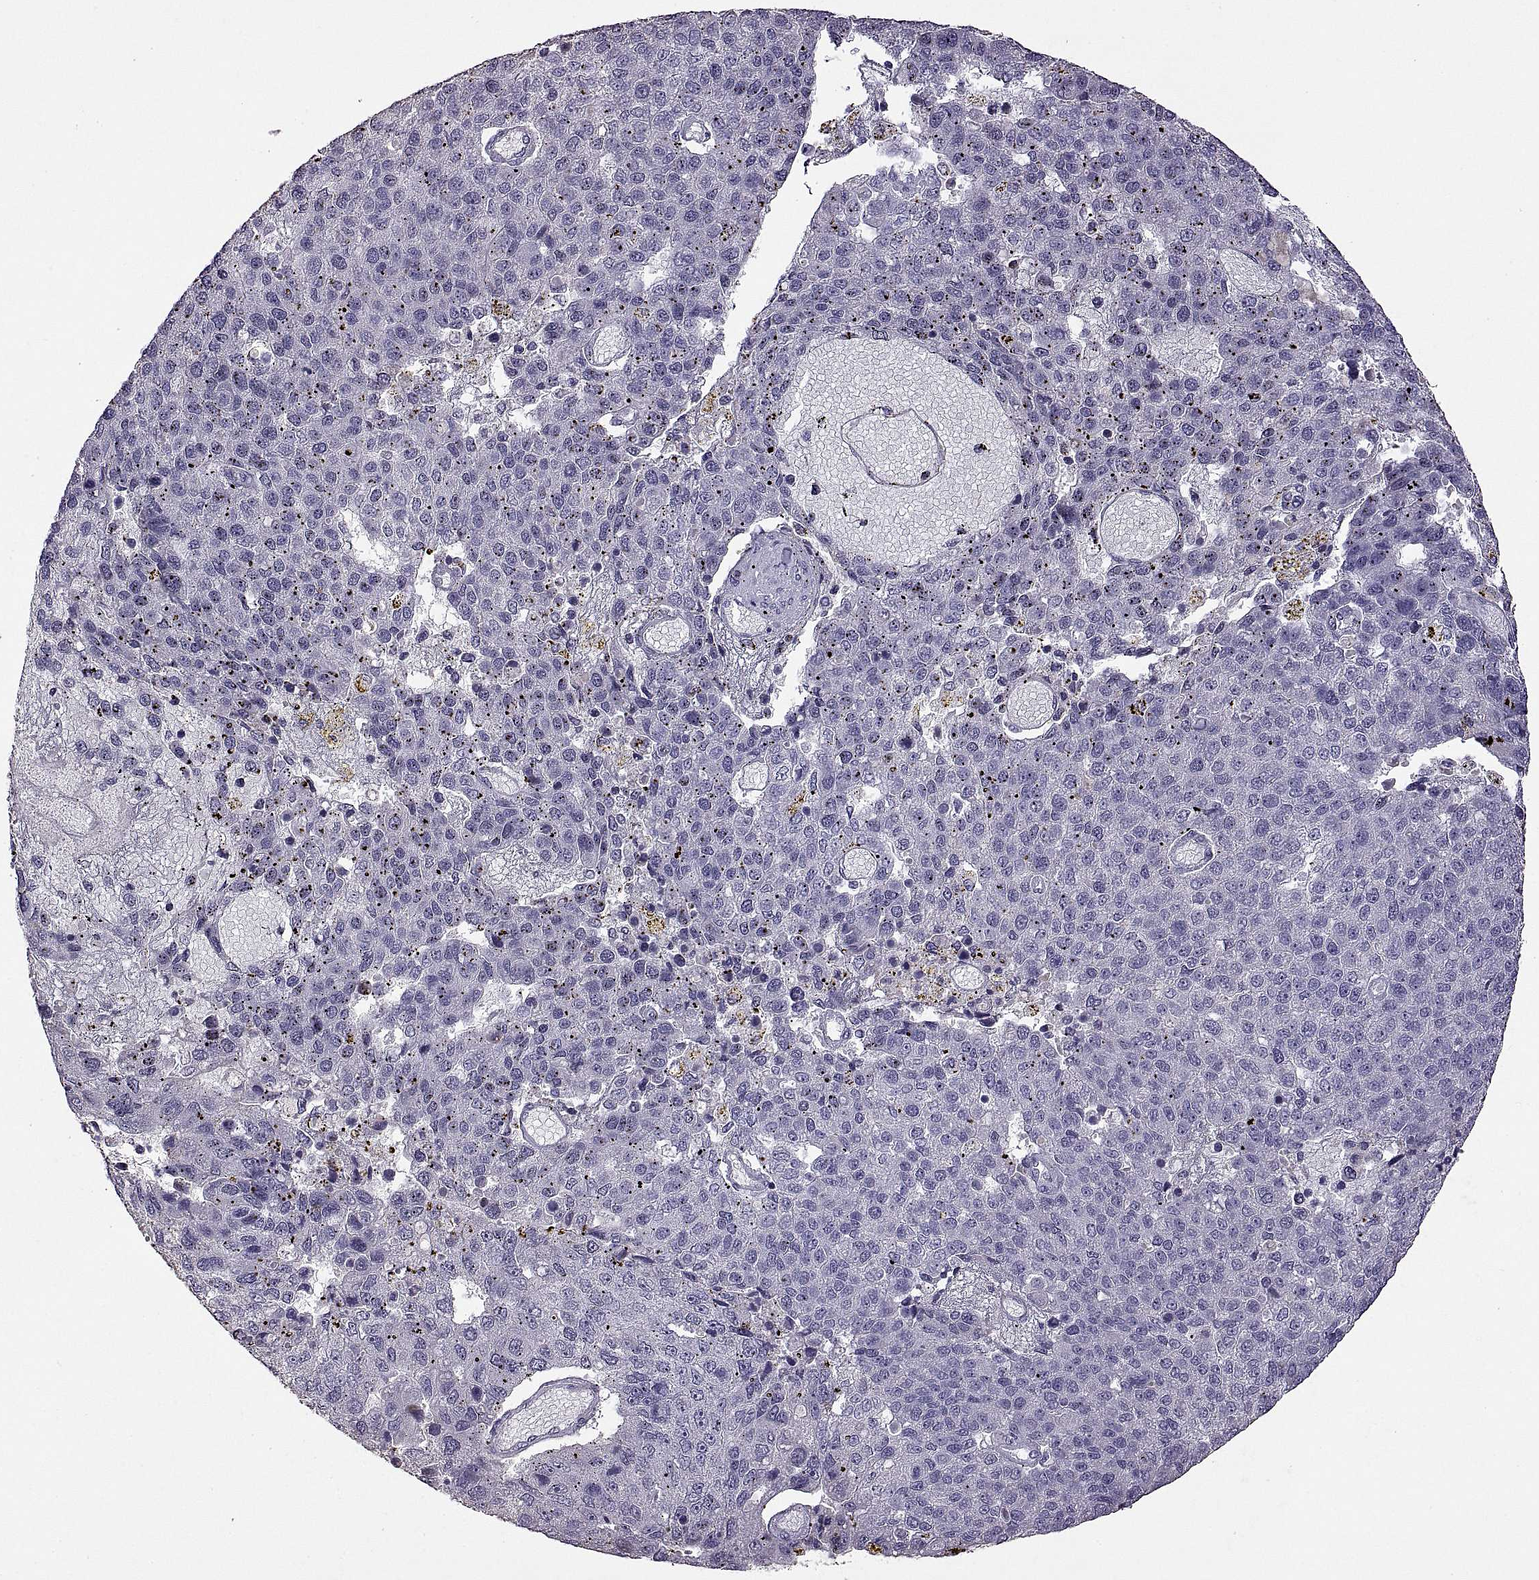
{"staining": {"intensity": "negative", "quantity": "none", "location": "none"}, "tissue": "pancreatic cancer", "cell_type": "Tumor cells", "image_type": "cancer", "snomed": [{"axis": "morphology", "description": "Adenocarcinoma, NOS"}, {"axis": "topography", "description": "Pancreas"}], "caption": "An immunohistochemistry (IHC) photomicrograph of adenocarcinoma (pancreatic) is shown. There is no staining in tumor cells of adenocarcinoma (pancreatic). Nuclei are stained in blue.", "gene": "DEFB136", "patient": {"sex": "female", "age": 61}}